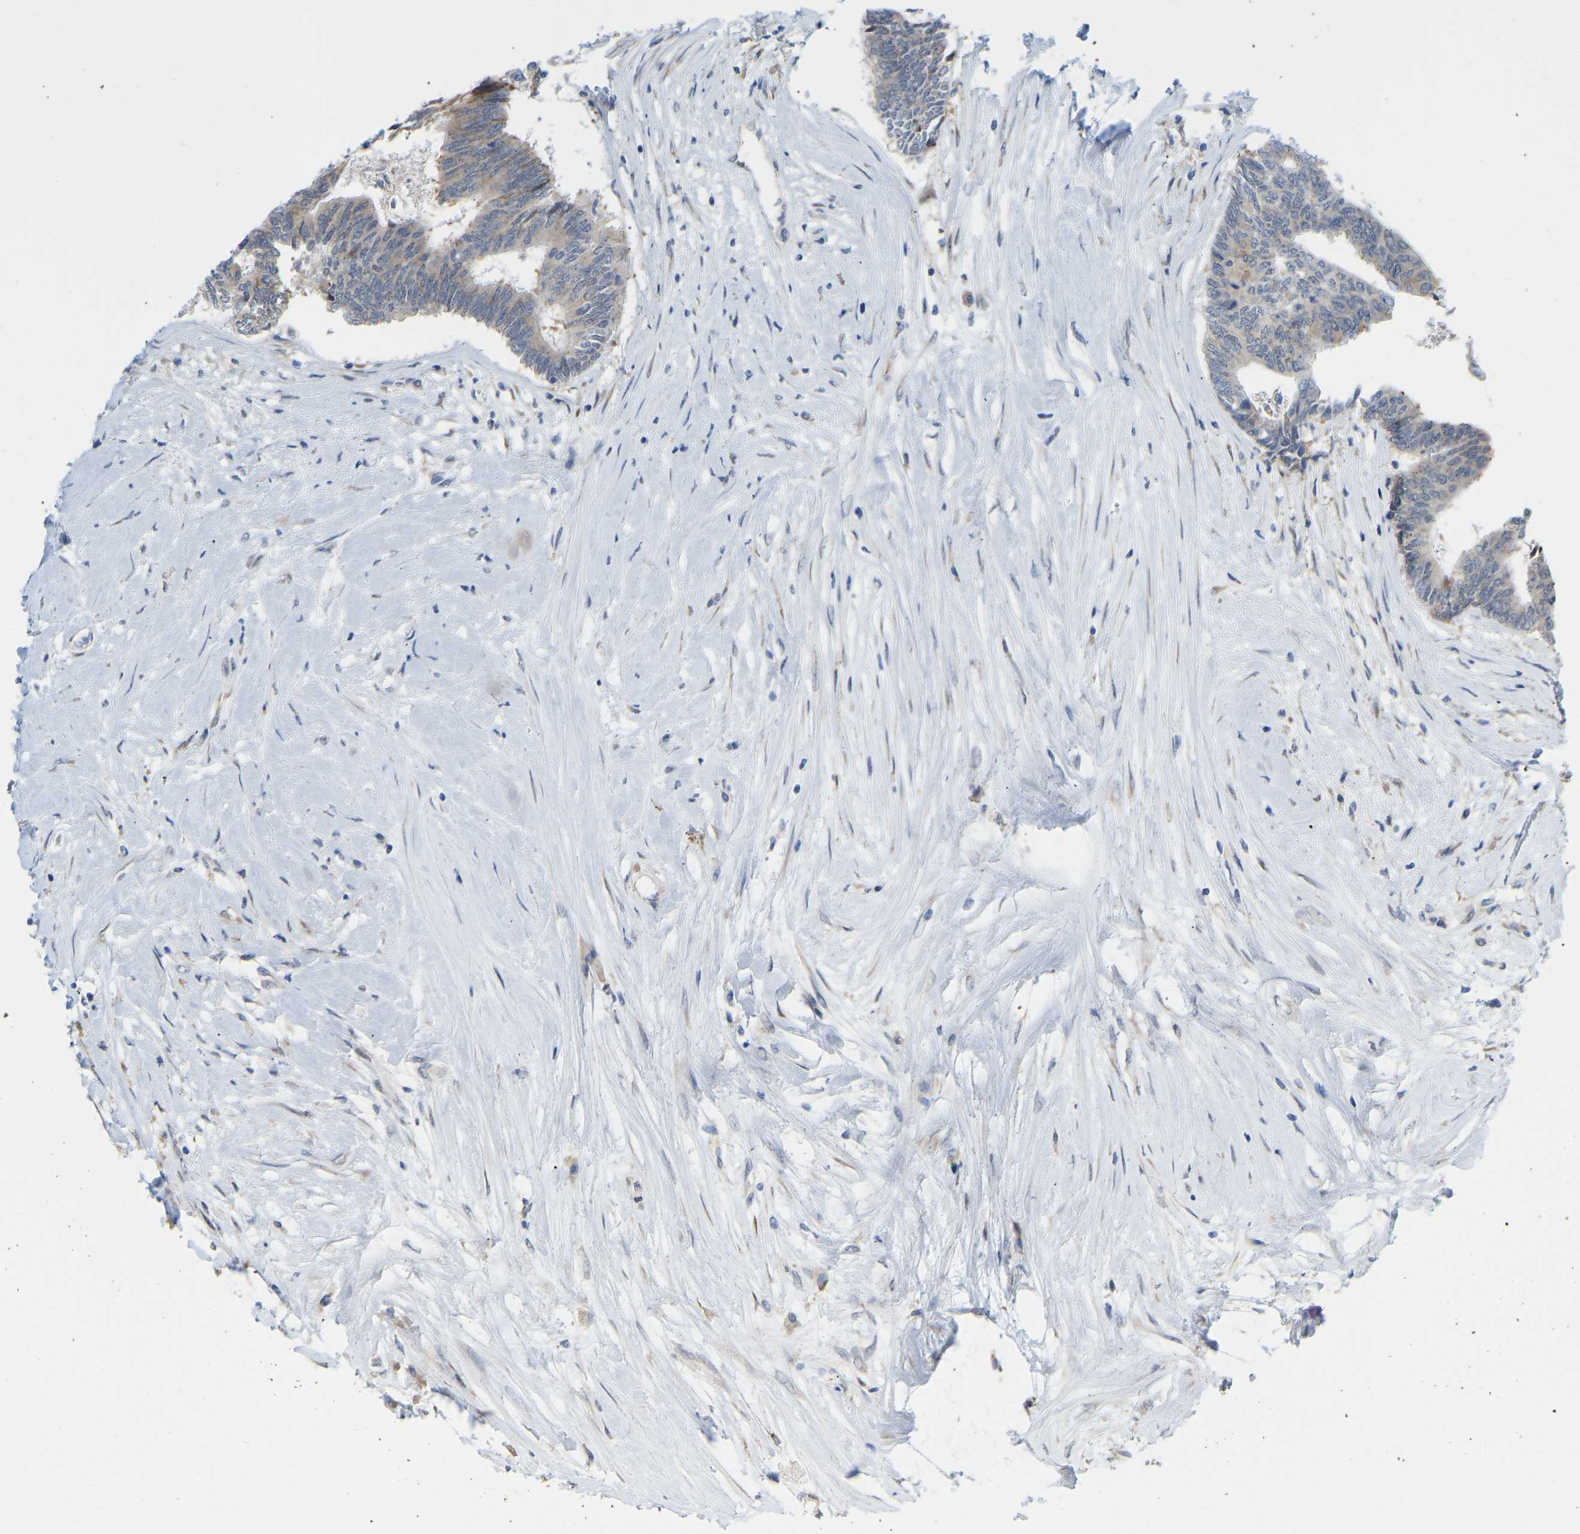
{"staining": {"intensity": "weak", "quantity": "<25%", "location": "cytoplasmic/membranous"}, "tissue": "colorectal cancer", "cell_type": "Tumor cells", "image_type": "cancer", "snomed": [{"axis": "morphology", "description": "Adenocarcinoma, NOS"}, {"axis": "topography", "description": "Rectum"}], "caption": "Immunohistochemical staining of human adenocarcinoma (colorectal) exhibits no significant staining in tumor cells.", "gene": "BEND3", "patient": {"sex": "male", "age": 63}}